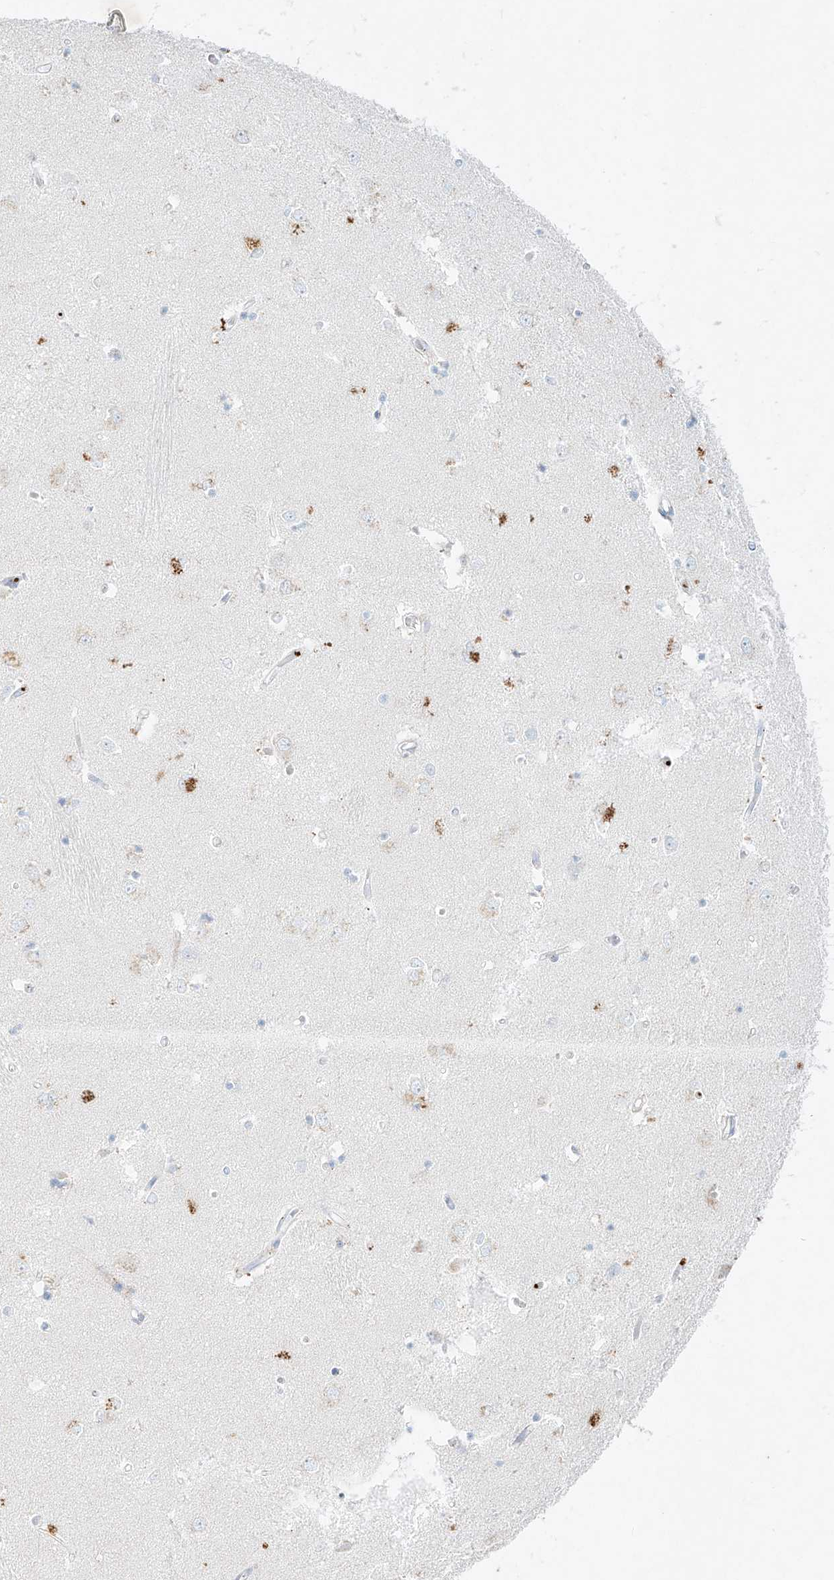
{"staining": {"intensity": "negative", "quantity": "none", "location": "none"}, "tissue": "caudate", "cell_type": "Glial cells", "image_type": "normal", "snomed": [{"axis": "morphology", "description": "Normal tissue, NOS"}, {"axis": "topography", "description": "Lateral ventricle wall"}], "caption": "DAB immunohistochemical staining of benign caudate reveals no significant staining in glial cells.", "gene": "PLEK", "patient": {"sex": "male", "age": 45}}